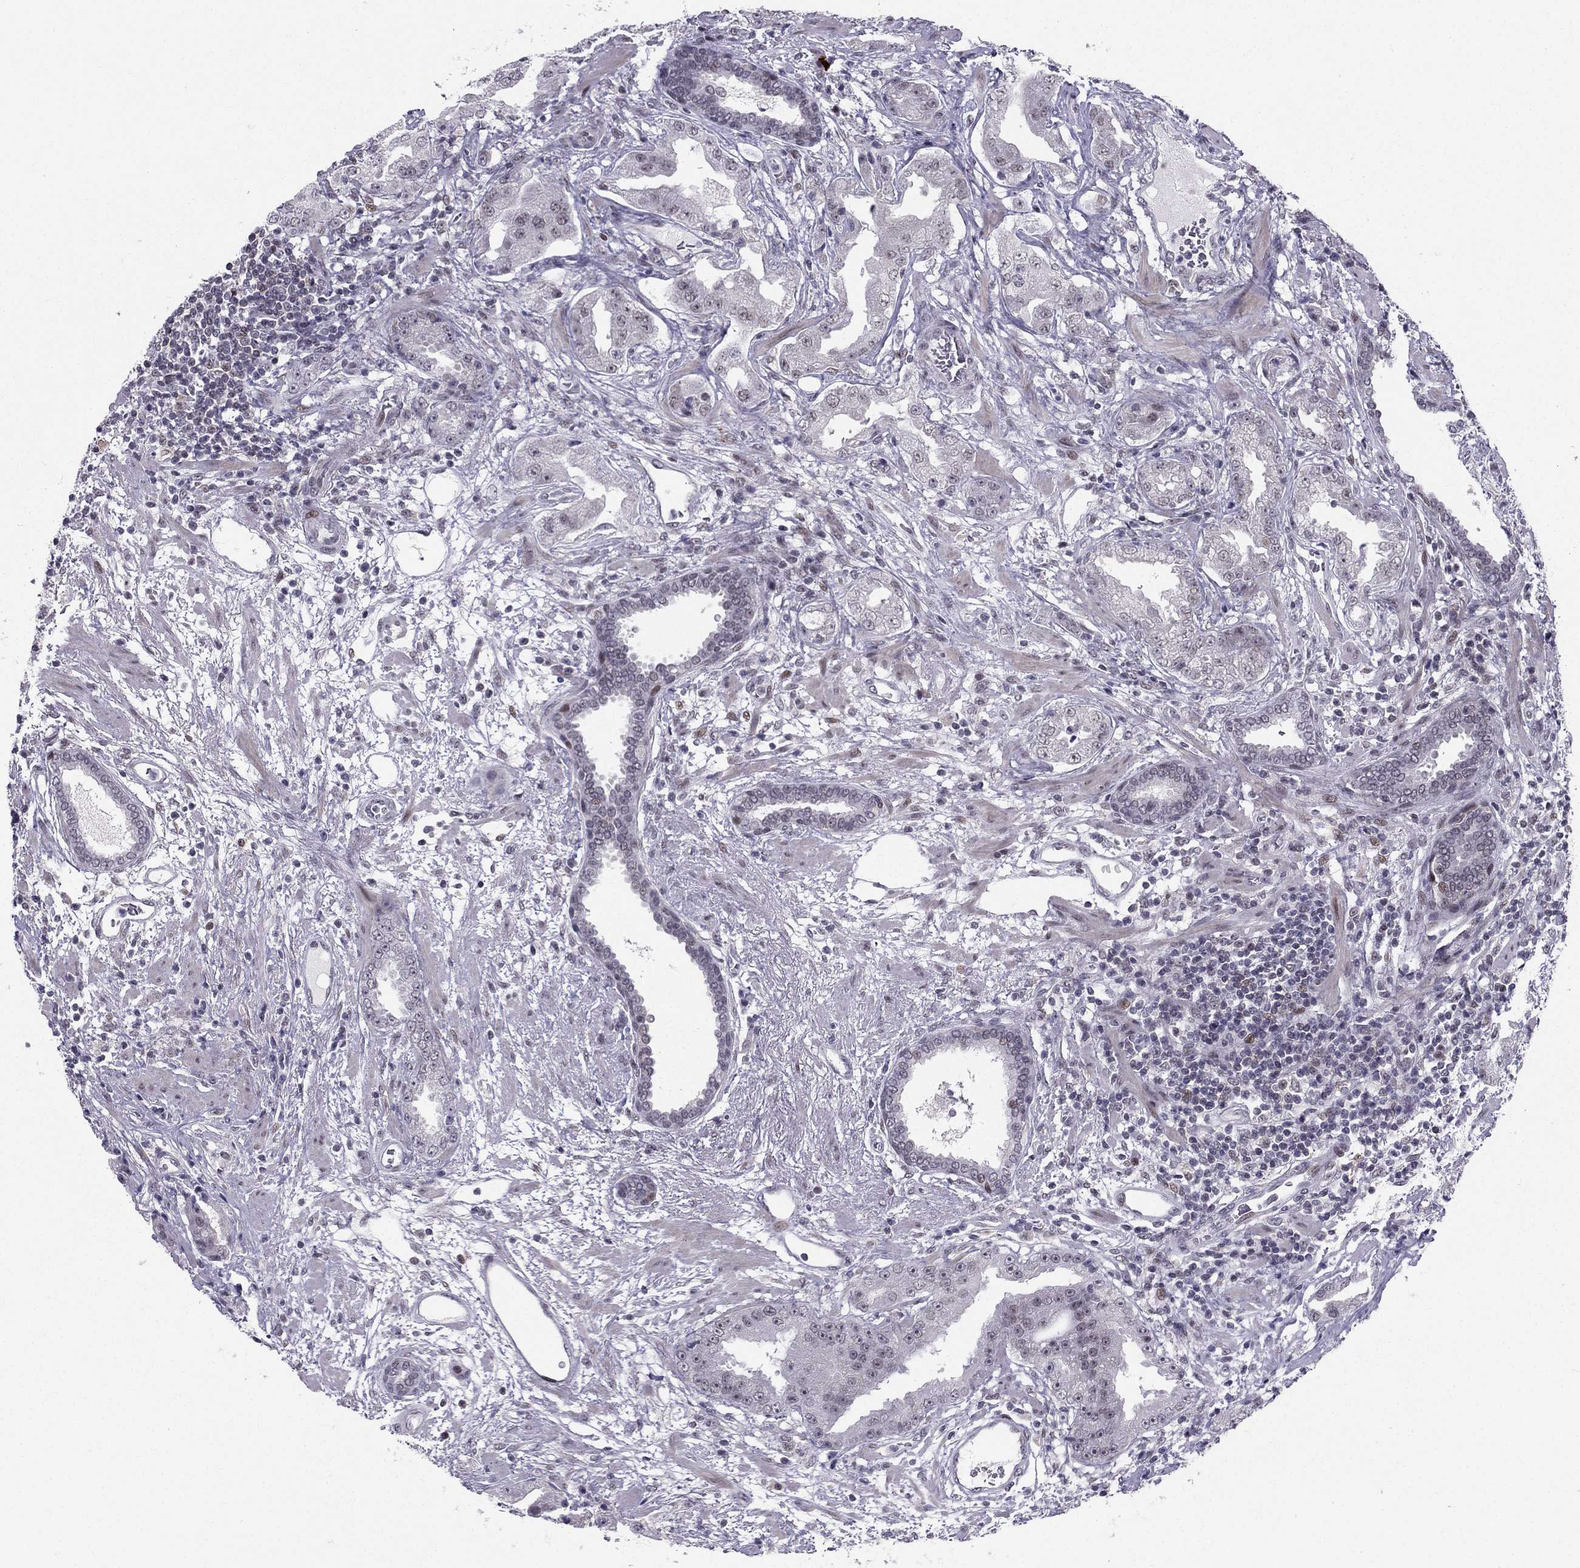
{"staining": {"intensity": "weak", "quantity": "25%-75%", "location": "nuclear"}, "tissue": "prostate cancer", "cell_type": "Tumor cells", "image_type": "cancer", "snomed": [{"axis": "morphology", "description": "Adenocarcinoma, Low grade"}, {"axis": "topography", "description": "Prostate"}], "caption": "Low-grade adenocarcinoma (prostate) stained with a brown dye reveals weak nuclear positive expression in approximately 25%-75% of tumor cells.", "gene": "RPRD2", "patient": {"sex": "male", "age": 62}}